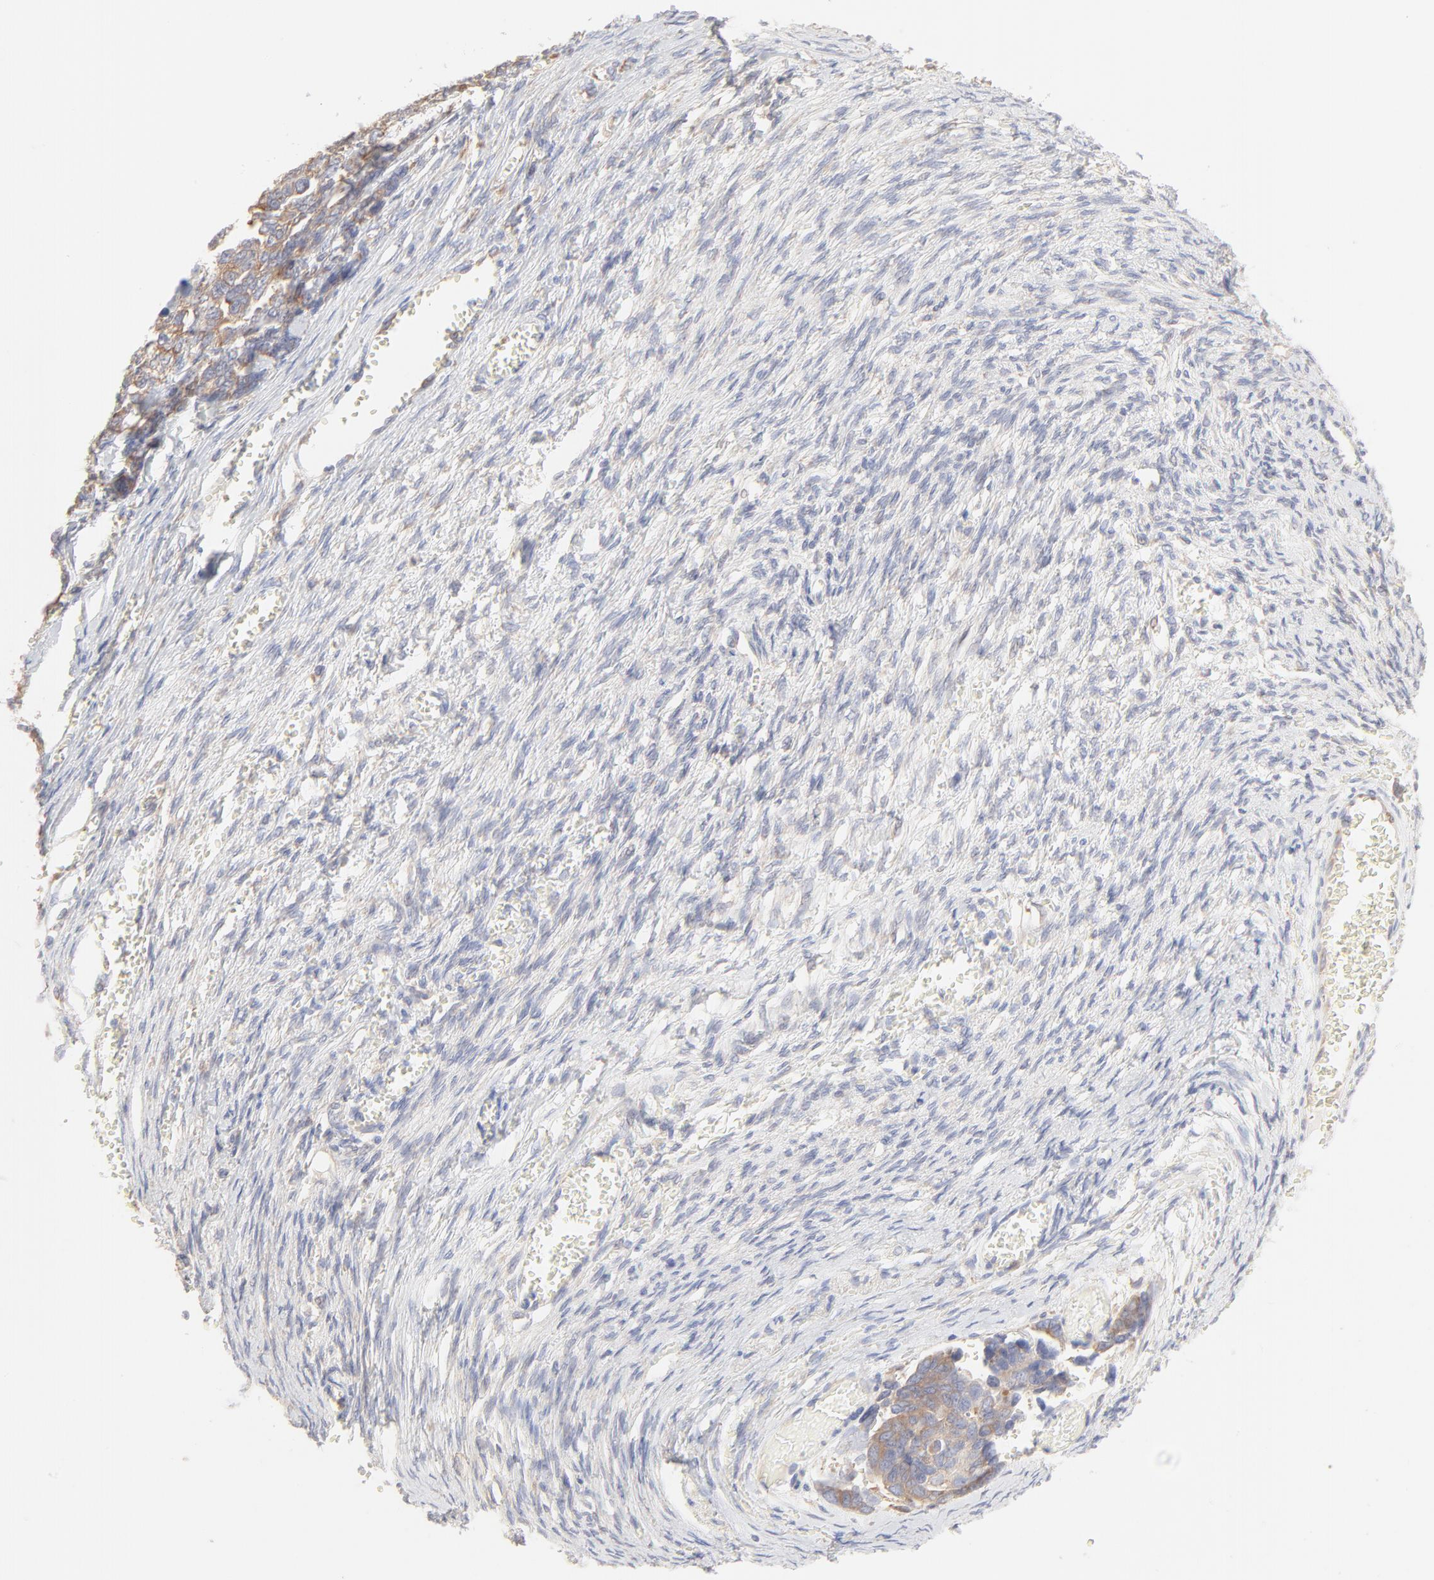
{"staining": {"intensity": "weak", "quantity": ">75%", "location": "cytoplasmic/membranous"}, "tissue": "ovarian cancer", "cell_type": "Tumor cells", "image_type": "cancer", "snomed": [{"axis": "morphology", "description": "Cystadenocarcinoma, serous, NOS"}, {"axis": "topography", "description": "Ovary"}], "caption": "Immunohistochemistry (IHC) of ovarian cancer (serous cystadenocarcinoma) displays low levels of weak cytoplasmic/membranous staining in approximately >75% of tumor cells. Nuclei are stained in blue.", "gene": "RPS21", "patient": {"sex": "female", "age": 69}}